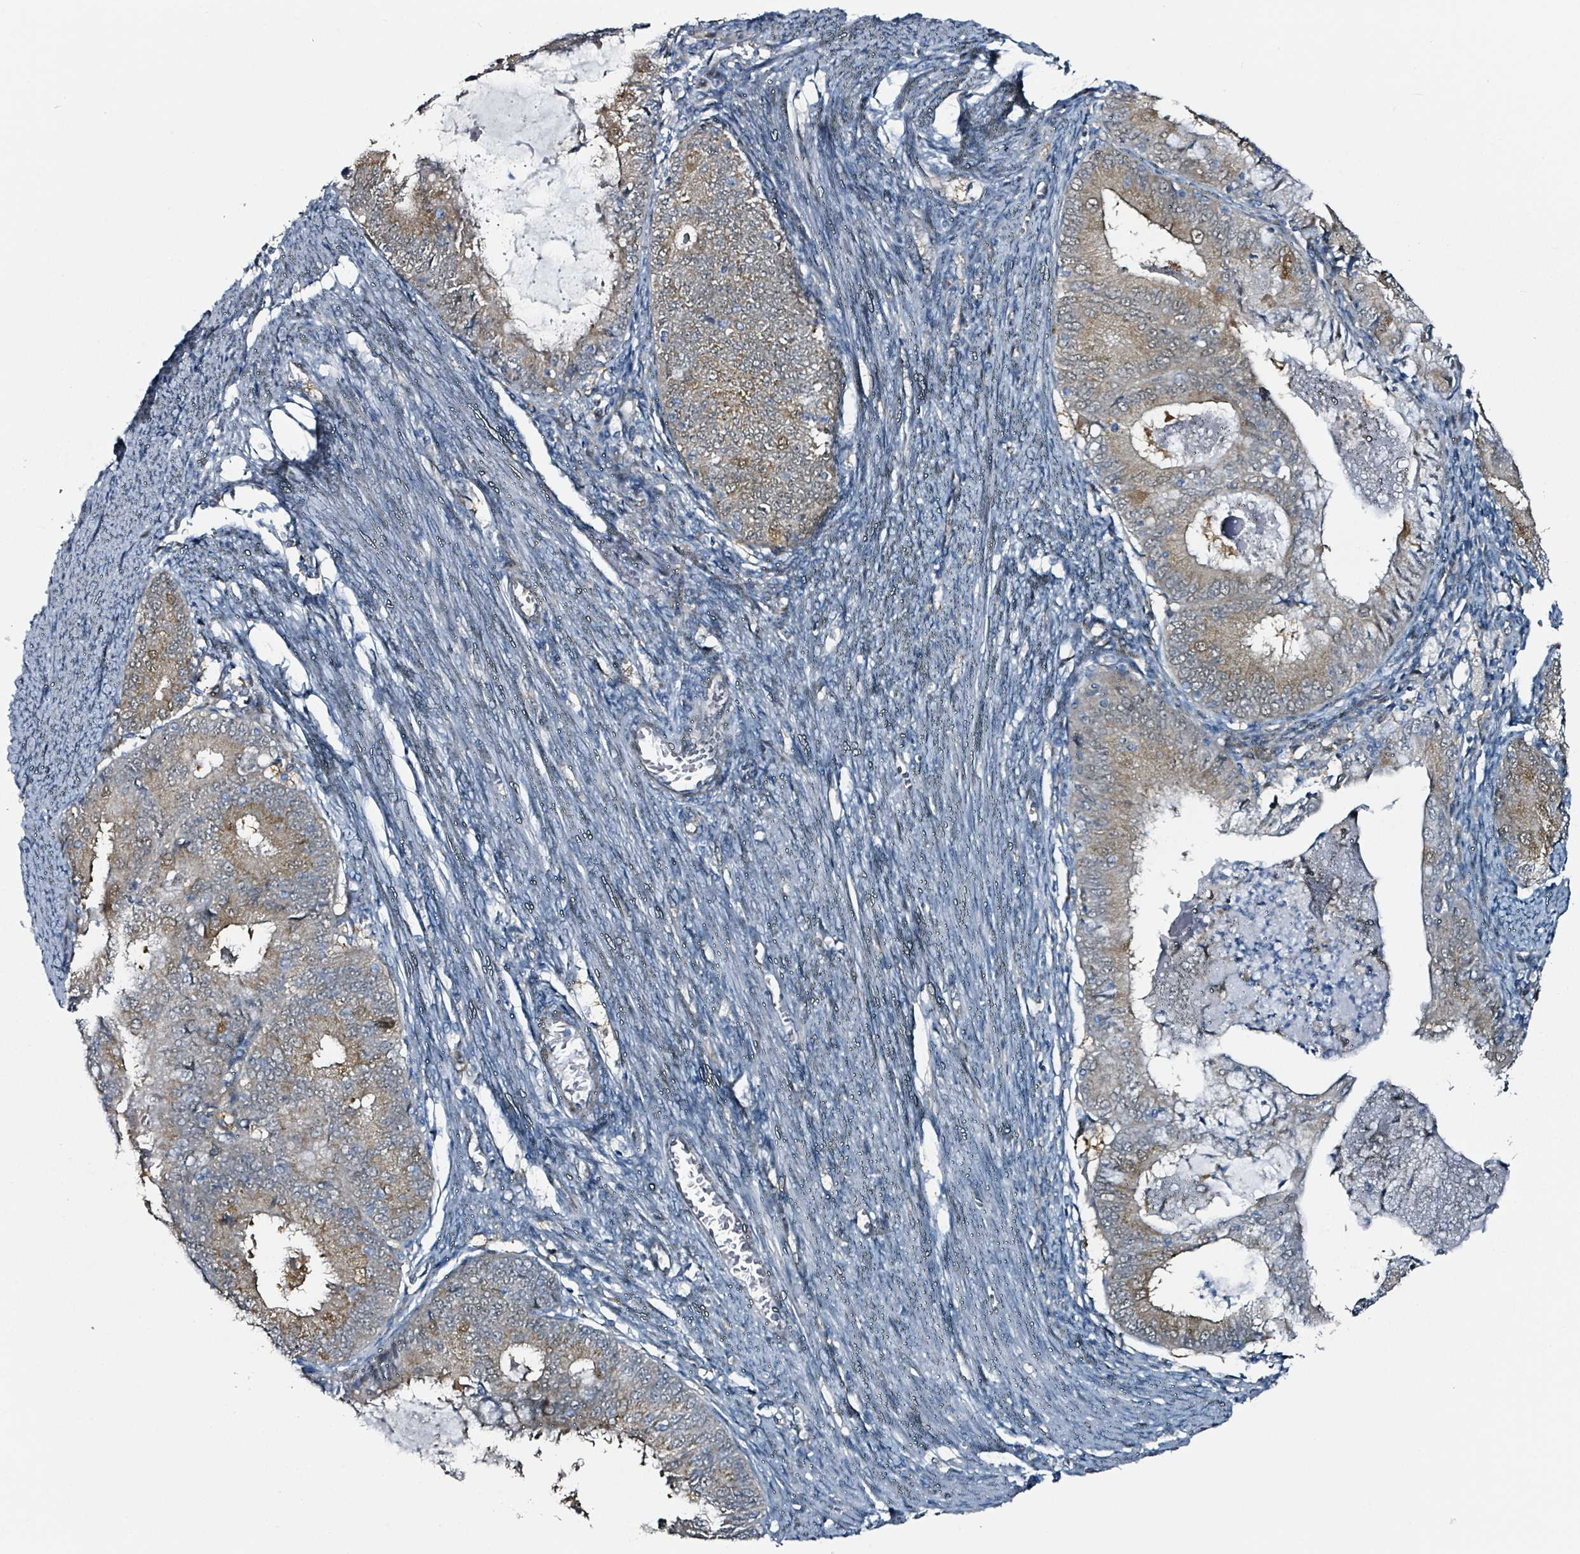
{"staining": {"intensity": "moderate", "quantity": "25%-75%", "location": "cytoplasmic/membranous,nuclear"}, "tissue": "endometrial cancer", "cell_type": "Tumor cells", "image_type": "cancer", "snomed": [{"axis": "morphology", "description": "Adenocarcinoma, NOS"}, {"axis": "topography", "description": "Endometrium"}], "caption": "Human adenocarcinoma (endometrial) stained with a protein marker displays moderate staining in tumor cells.", "gene": "B3GAT3", "patient": {"sex": "female", "age": 57}}